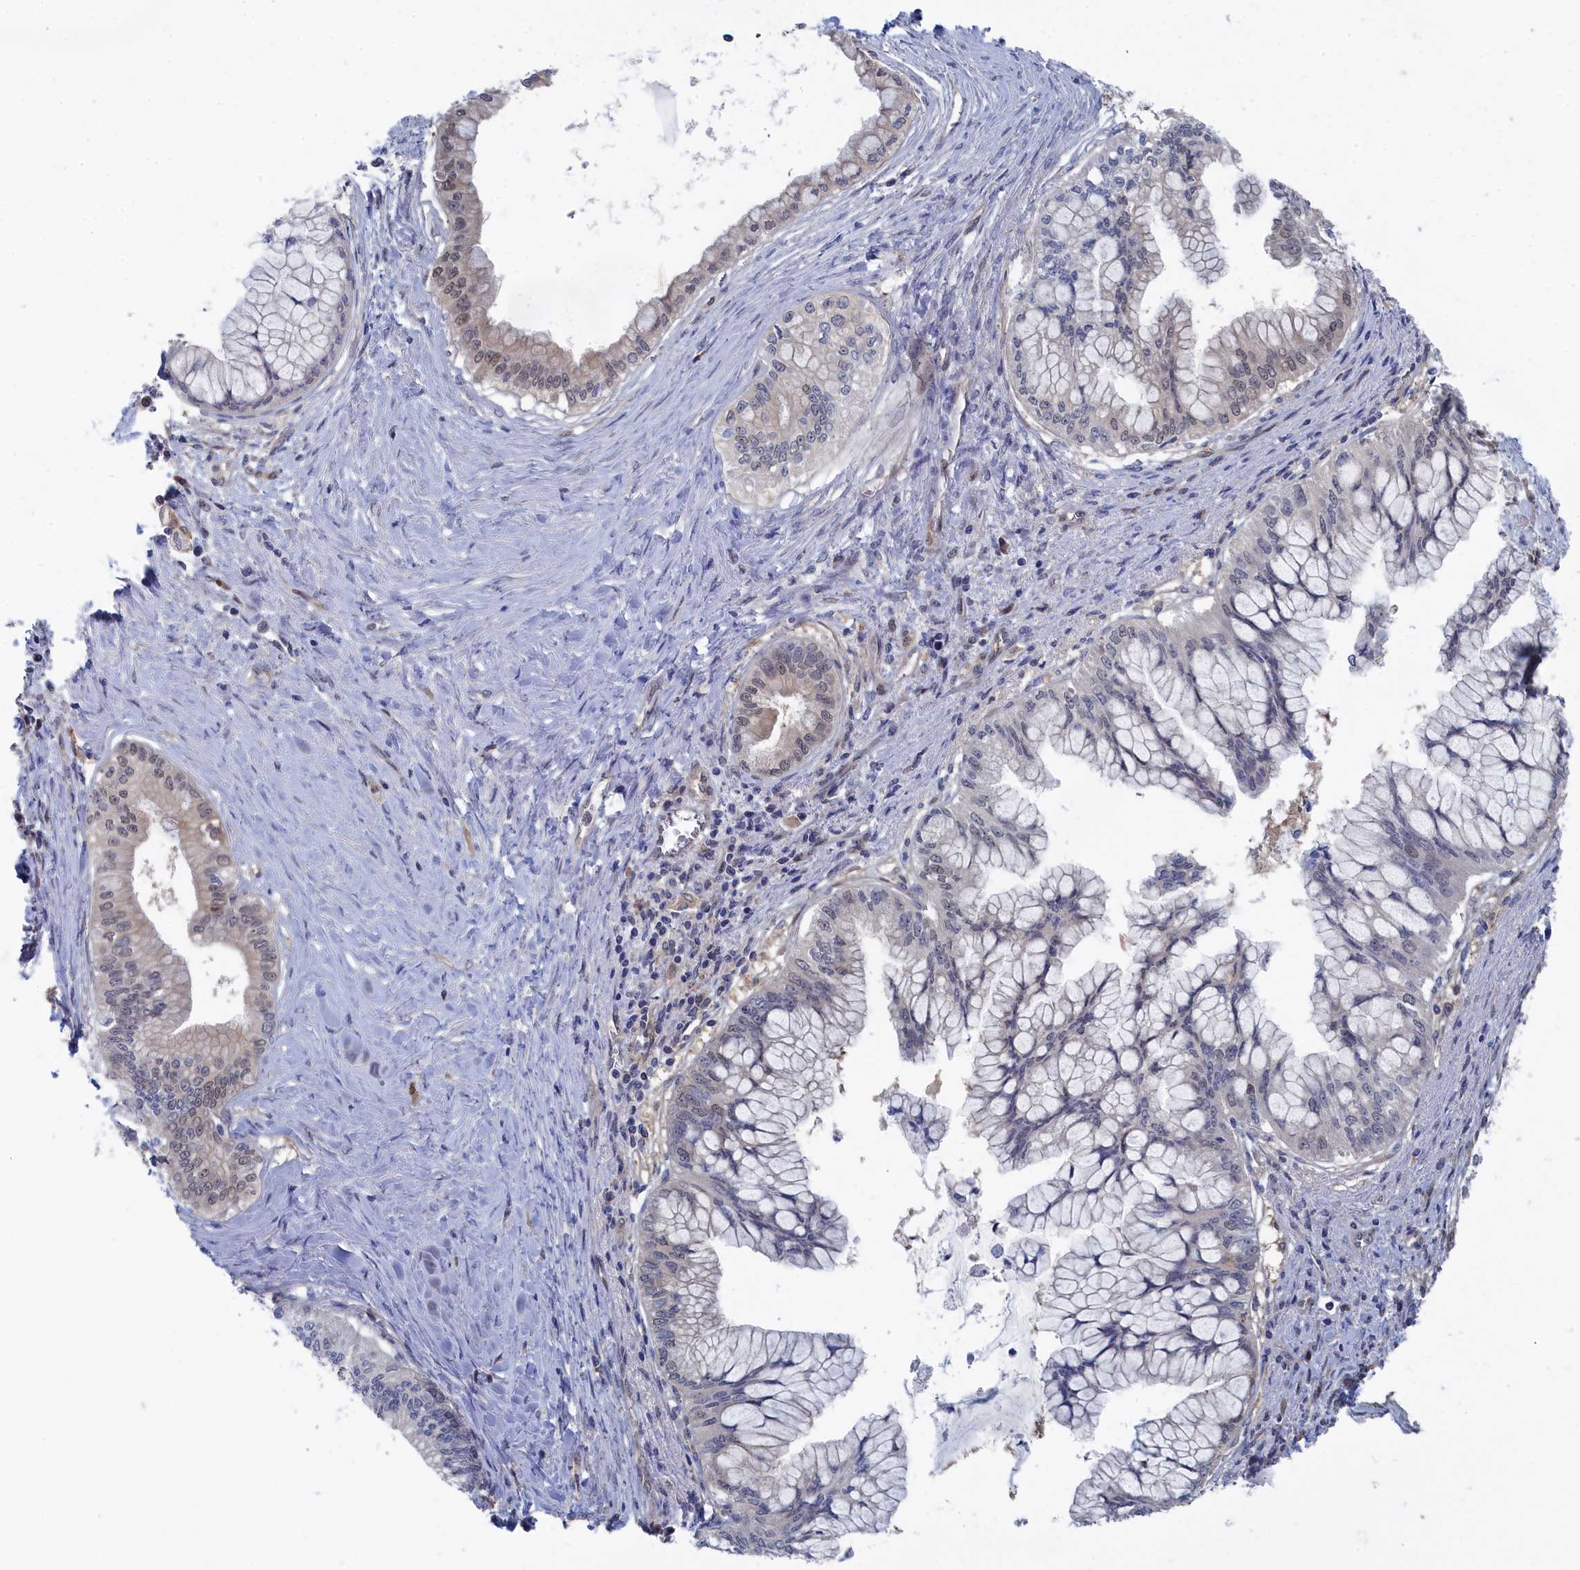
{"staining": {"intensity": "weak", "quantity": "<25%", "location": "cytoplasmic/membranous,nuclear"}, "tissue": "pancreatic cancer", "cell_type": "Tumor cells", "image_type": "cancer", "snomed": [{"axis": "morphology", "description": "Adenocarcinoma, NOS"}, {"axis": "topography", "description": "Pancreas"}], "caption": "Immunohistochemistry image of human pancreatic cancer stained for a protein (brown), which shows no staining in tumor cells. Brightfield microscopy of immunohistochemistry (IHC) stained with DAB (brown) and hematoxylin (blue), captured at high magnification.", "gene": "IRGQ", "patient": {"sex": "male", "age": 46}}